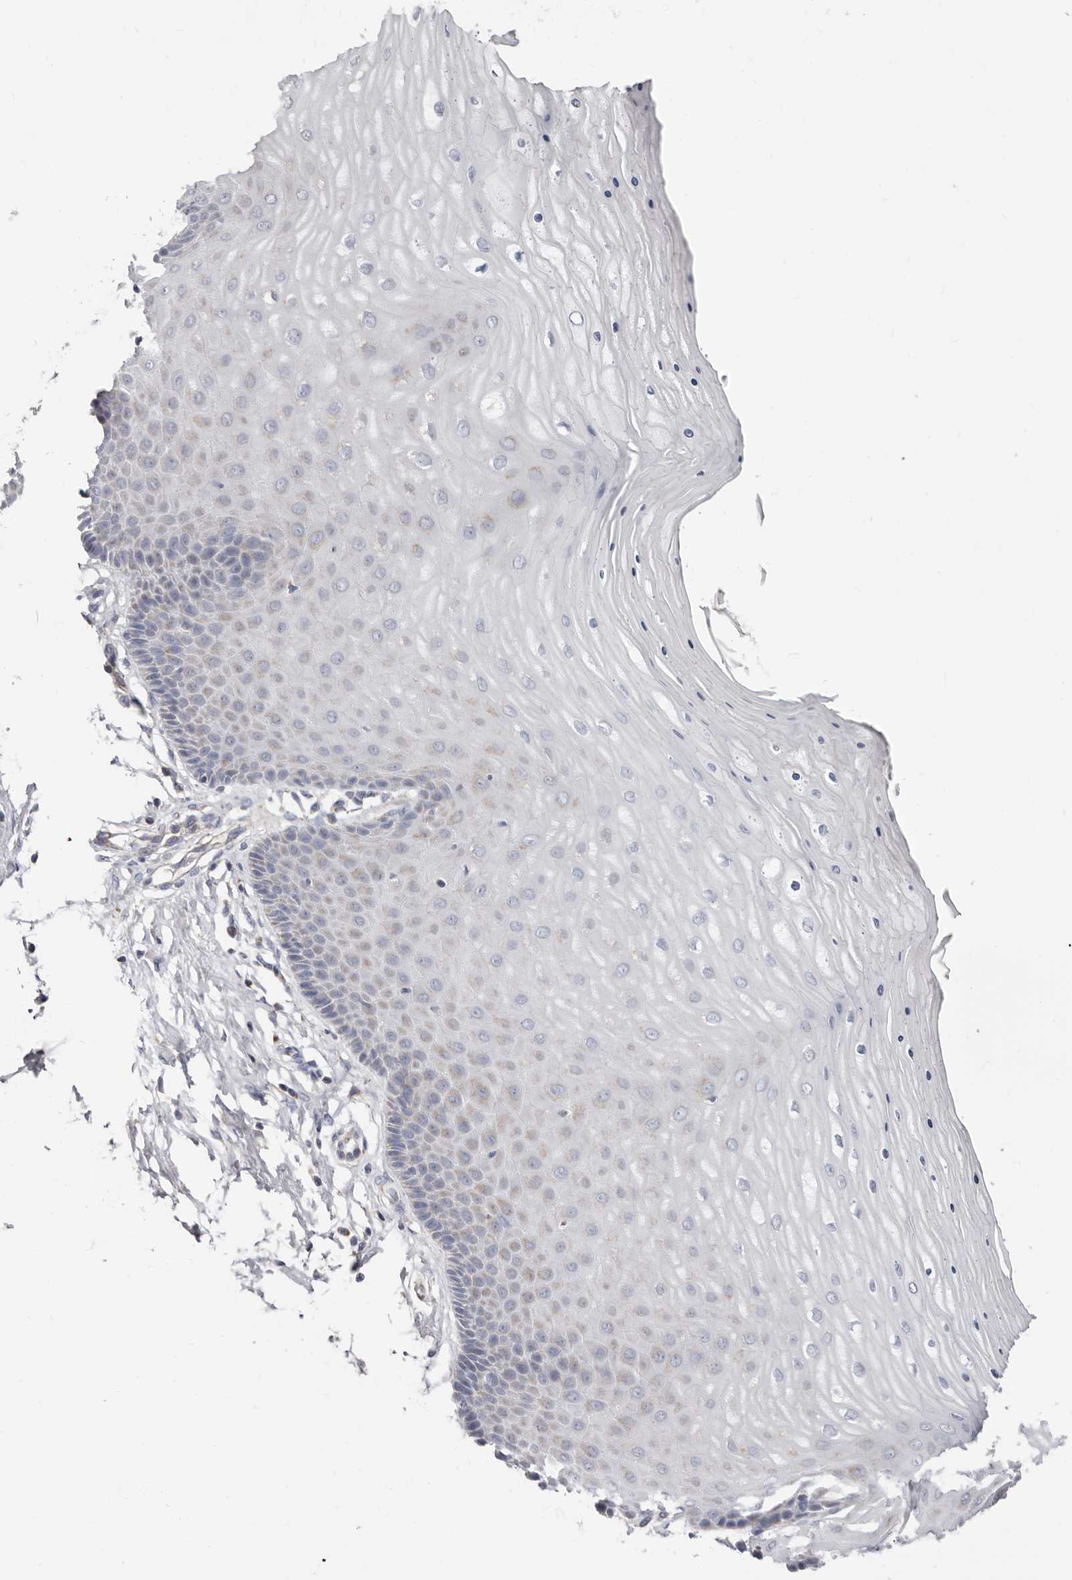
{"staining": {"intensity": "moderate", "quantity": "25%-75%", "location": "cytoplasmic/membranous"}, "tissue": "cervix", "cell_type": "Glandular cells", "image_type": "normal", "snomed": [{"axis": "morphology", "description": "Normal tissue, NOS"}, {"axis": "topography", "description": "Cervix"}], "caption": "This is an image of immunohistochemistry (IHC) staining of normal cervix, which shows moderate expression in the cytoplasmic/membranous of glandular cells.", "gene": "RSPO2", "patient": {"sex": "female", "age": 55}}